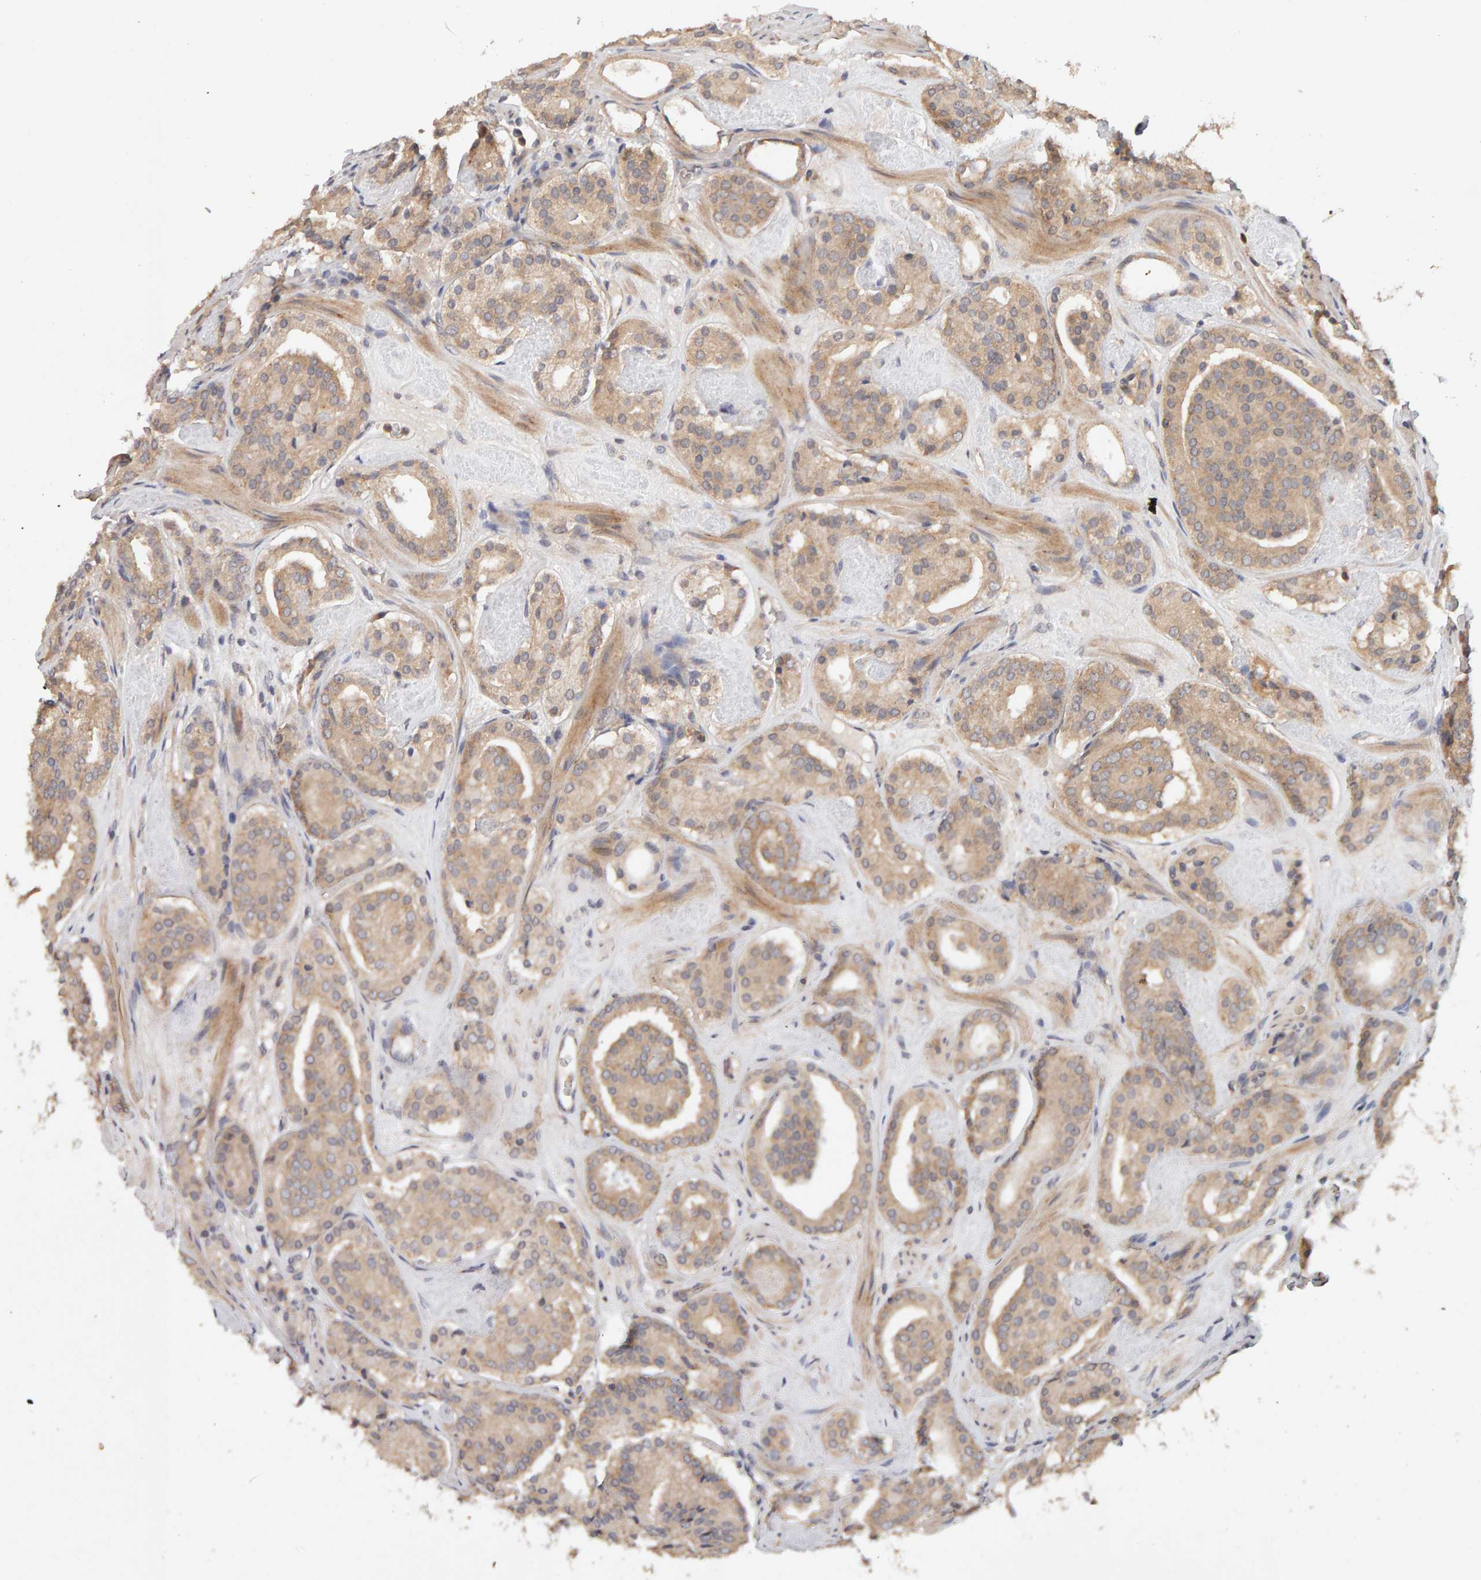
{"staining": {"intensity": "weak", "quantity": ">75%", "location": "cytoplasmic/membranous"}, "tissue": "prostate cancer", "cell_type": "Tumor cells", "image_type": "cancer", "snomed": [{"axis": "morphology", "description": "Adenocarcinoma, Low grade"}, {"axis": "topography", "description": "Prostate"}], "caption": "Prostate cancer (adenocarcinoma (low-grade)) stained for a protein reveals weak cytoplasmic/membranous positivity in tumor cells.", "gene": "DNAJC7", "patient": {"sex": "male", "age": 69}}